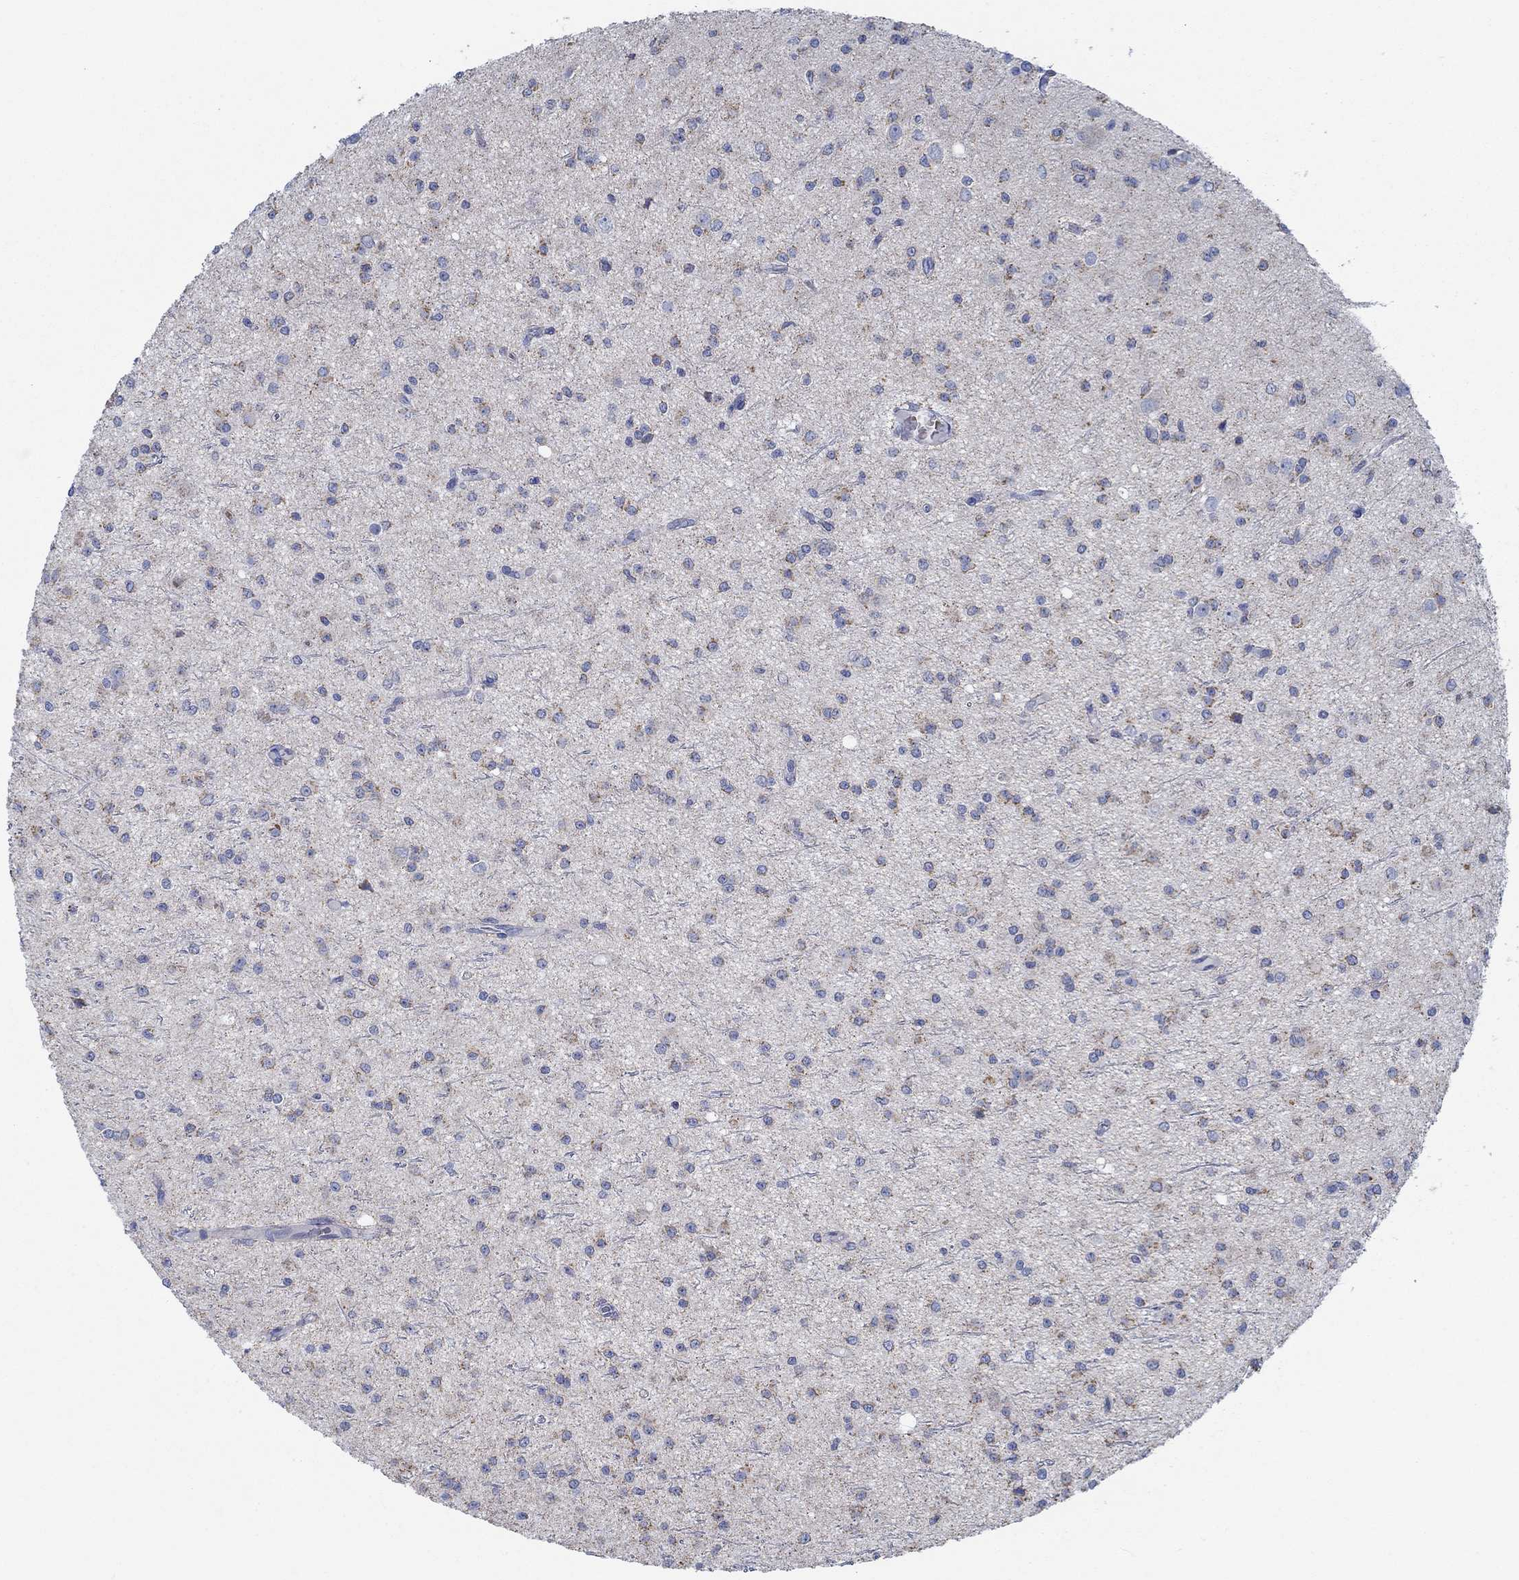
{"staining": {"intensity": "moderate", "quantity": ">75%", "location": "cytoplasmic/membranous"}, "tissue": "glioma", "cell_type": "Tumor cells", "image_type": "cancer", "snomed": [{"axis": "morphology", "description": "Glioma, malignant, Low grade"}, {"axis": "topography", "description": "Brain"}], "caption": "A histopathology image of glioma stained for a protein demonstrates moderate cytoplasmic/membranous brown staining in tumor cells. Nuclei are stained in blue.", "gene": "GLOD5", "patient": {"sex": "male", "age": 27}}